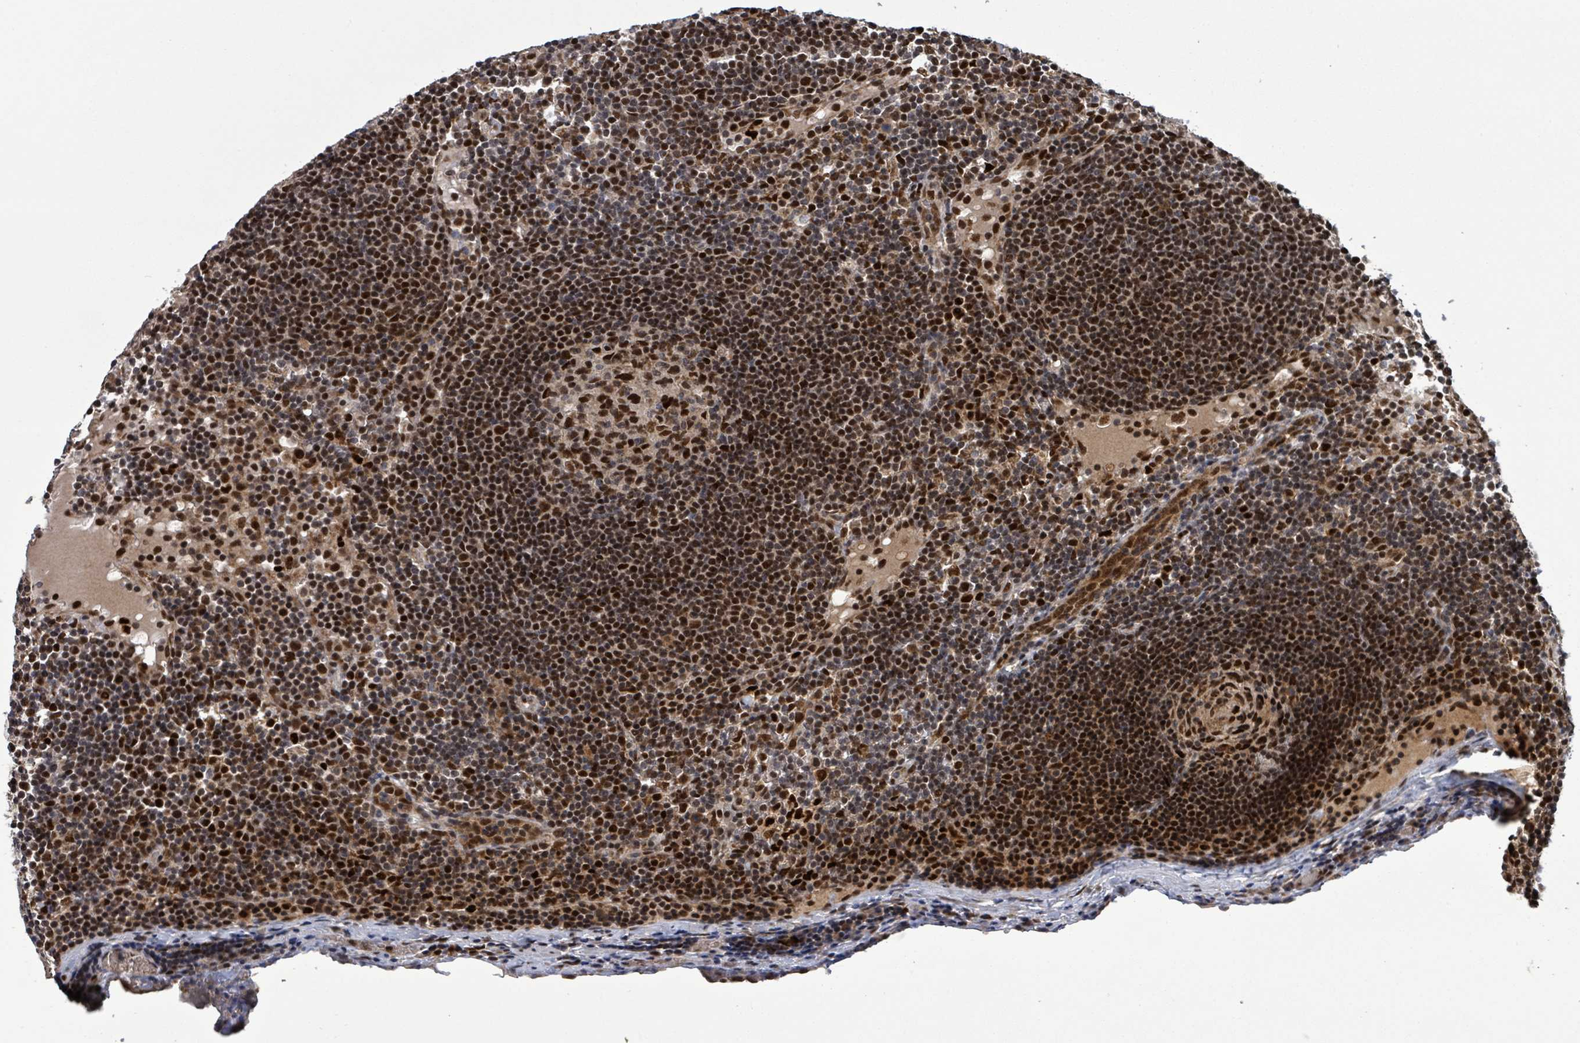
{"staining": {"intensity": "strong", "quantity": ">75%", "location": "nuclear"}, "tissue": "lymph node", "cell_type": "Germinal center cells", "image_type": "normal", "snomed": [{"axis": "morphology", "description": "Normal tissue, NOS"}, {"axis": "topography", "description": "Lymph node"}], "caption": "Protein expression by immunohistochemistry (IHC) demonstrates strong nuclear staining in about >75% of germinal center cells in benign lymph node. (brown staining indicates protein expression, while blue staining denotes nuclei).", "gene": "PATZ1", "patient": {"sex": "male", "age": 53}}